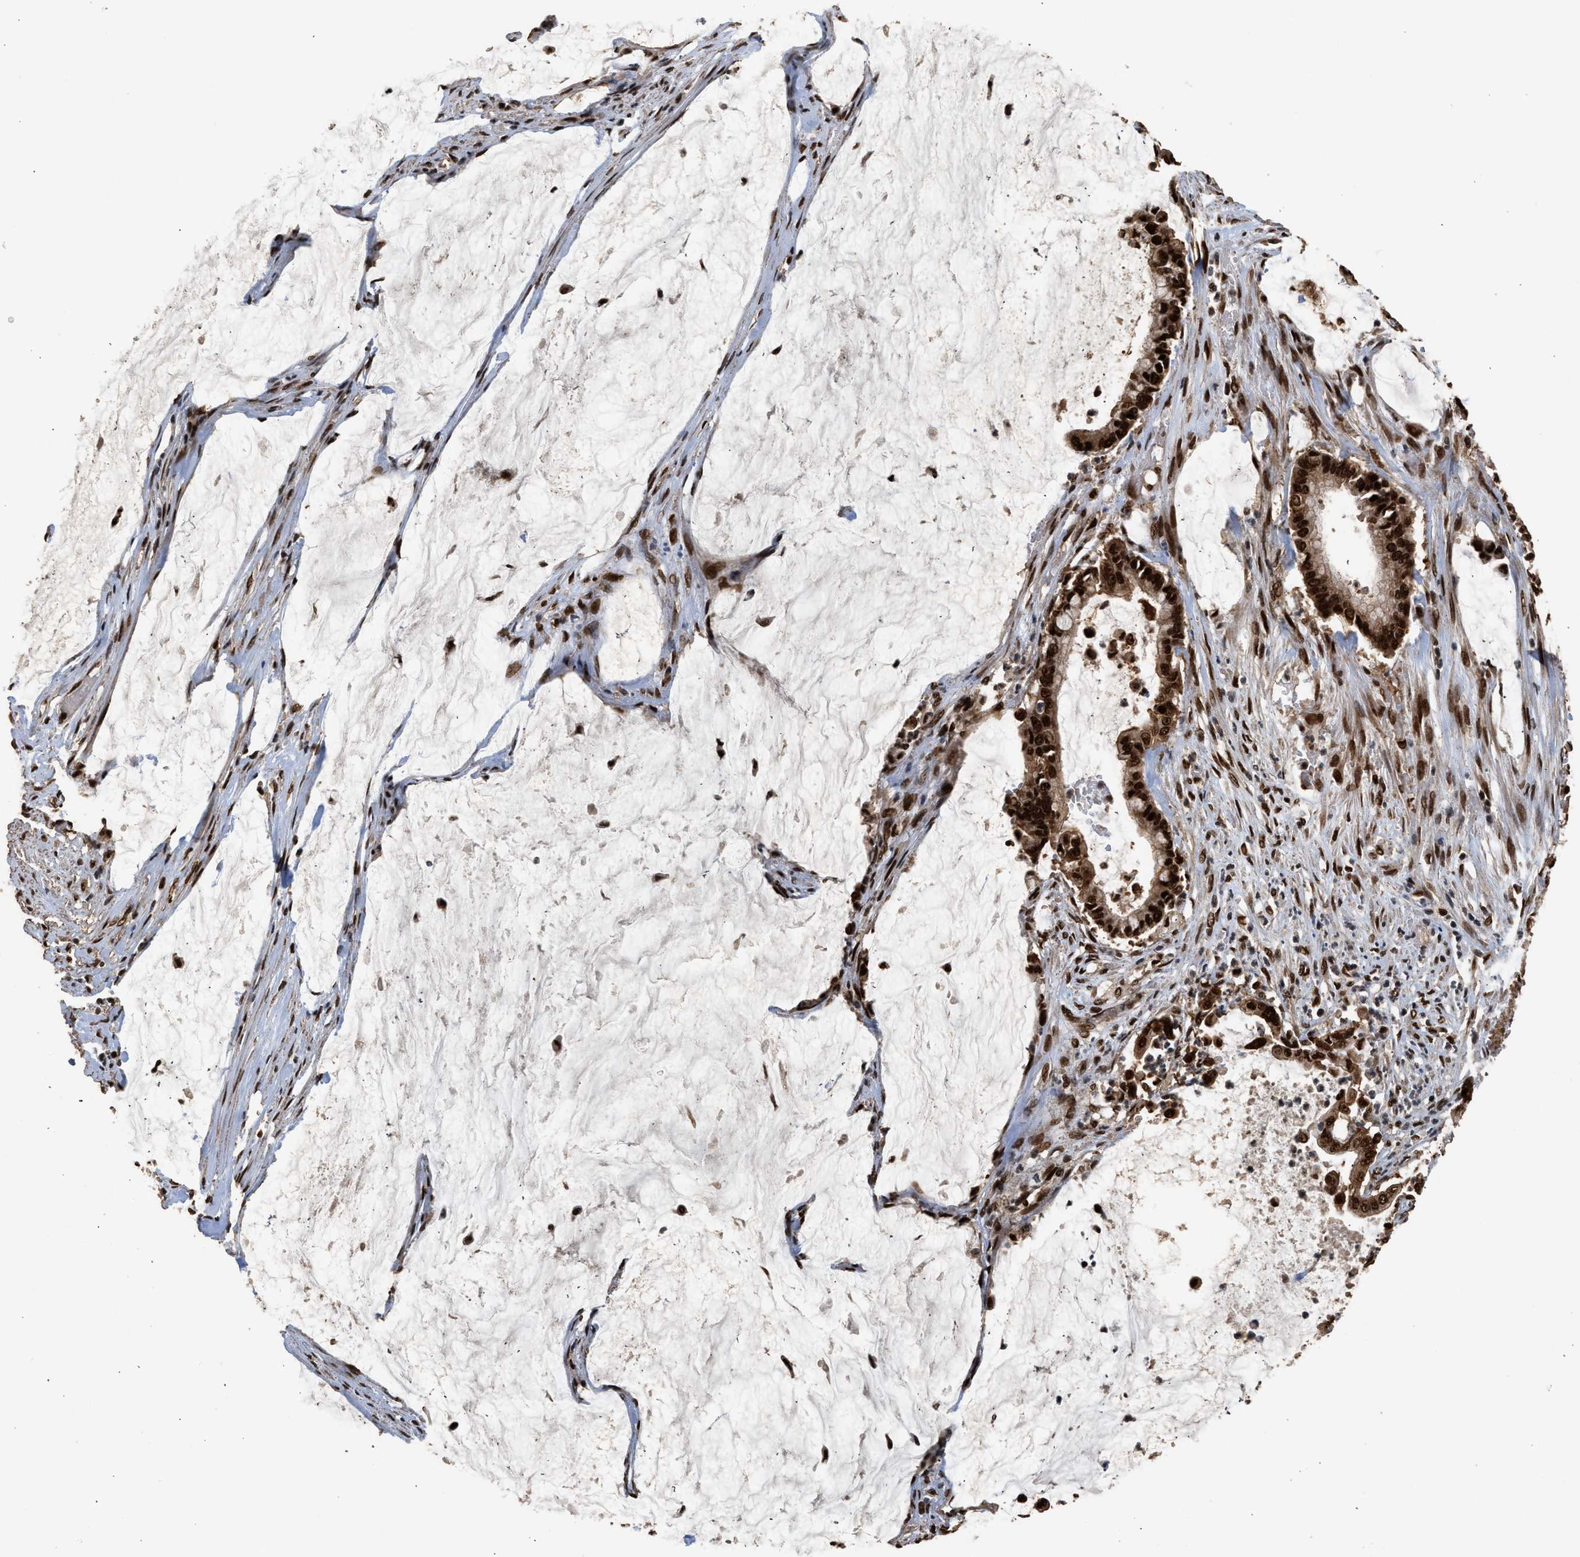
{"staining": {"intensity": "strong", "quantity": ">75%", "location": "nuclear"}, "tissue": "pancreatic cancer", "cell_type": "Tumor cells", "image_type": "cancer", "snomed": [{"axis": "morphology", "description": "Adenocarcinoma, NOS"}, {"axis": "topography", "description": "Pancreas"}], "caption": "Pancreatic adenocarcinoma tissue displays strong nuclear staining in about >75% of tumor cells, visualized by immunohistochemistry.", "gene": "PPP4R3B", "patient": {"sex": "male", "age": 41}}